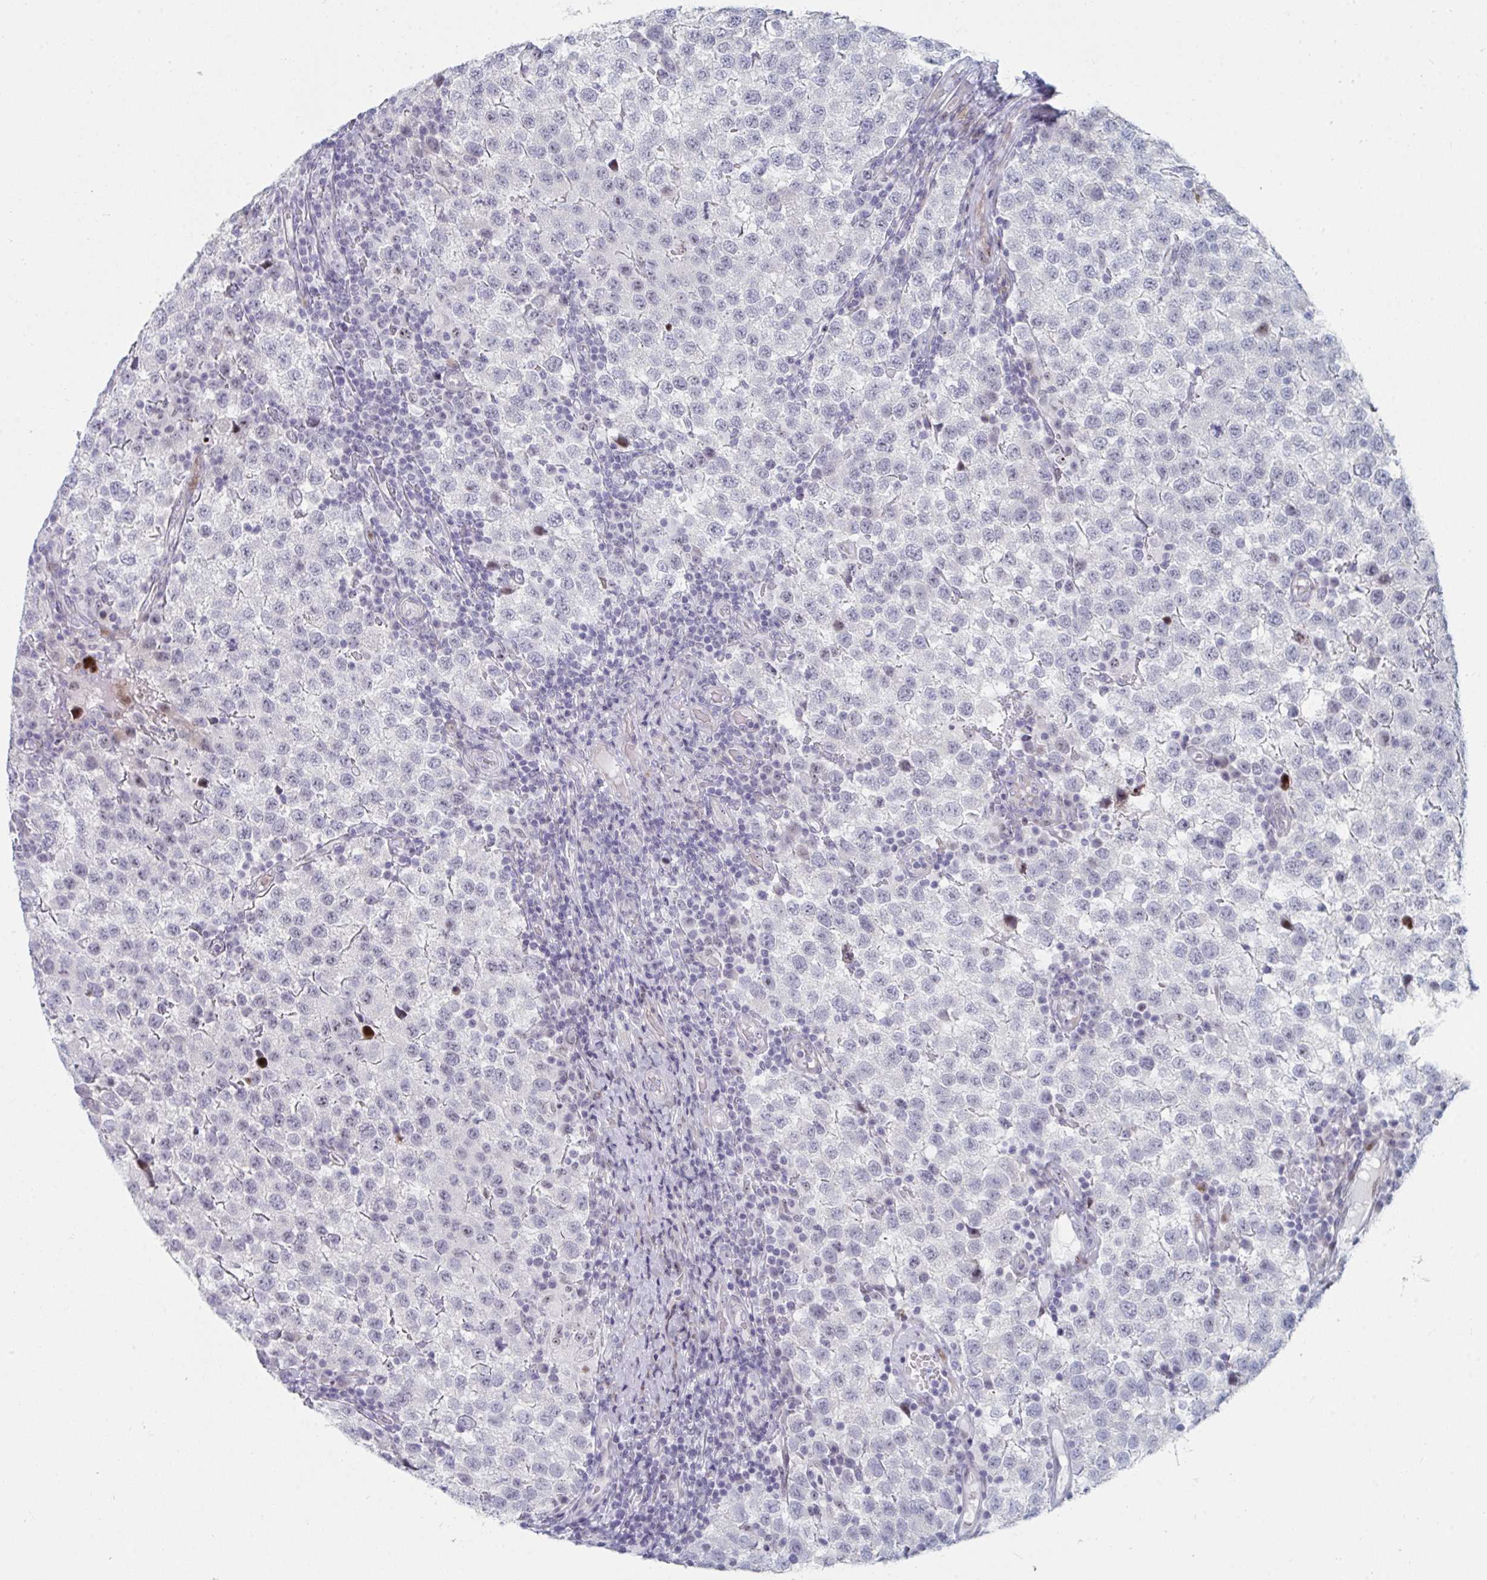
{"staining": {"intensity": "negative", "quantity": "none", "location": "none"}, "tissue": "testis cancer", "cell_type": "Tumor cells", "image_type": "cancer", "snomed": [{"axis": "morphology", "description": "Seminoma, NOS"}, {"axis": "topography", "description": "Testis"}], "caption": "The photomicrograph displays no staining of tumor cells in seminoma (testis).", "gene": "NR1H2", "patient": {"sex": "male", "age": 34}}